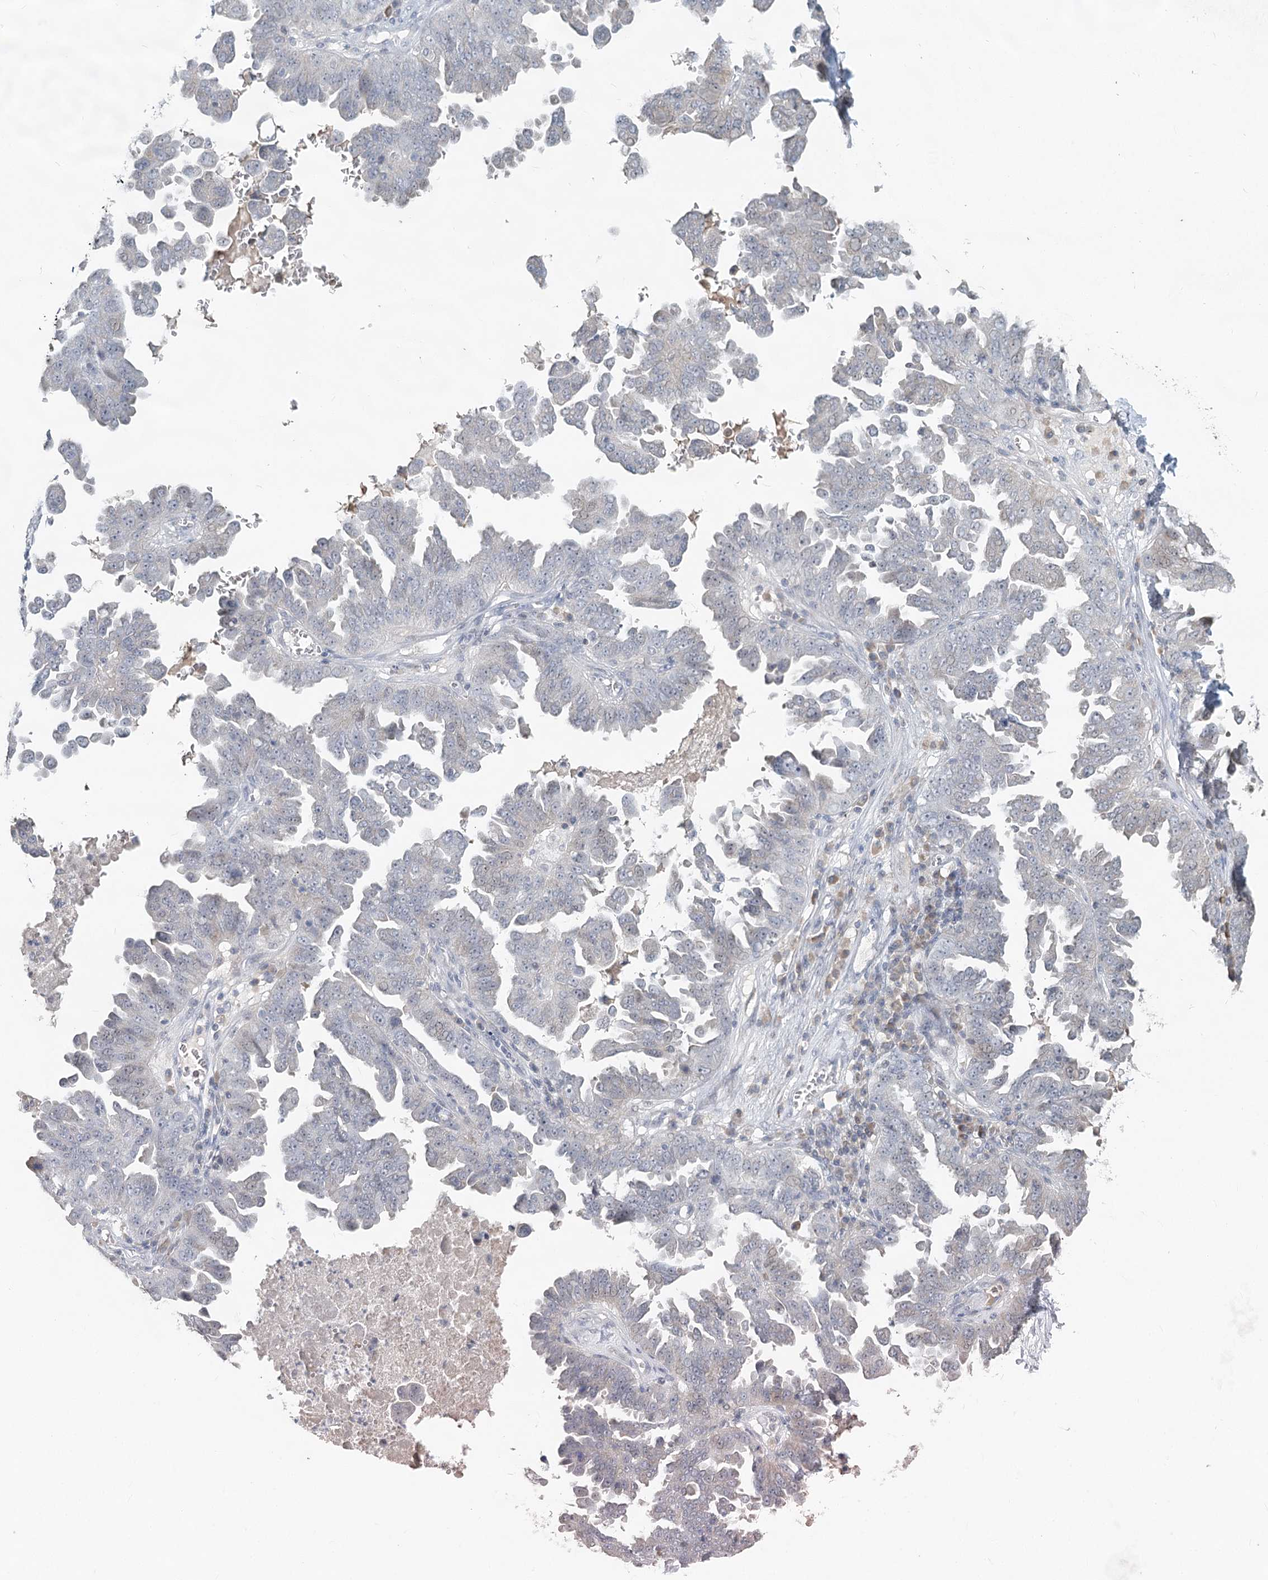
{"staining": {"intensity": "negative", "quantity": "none", "location": "none"}, "tissue": "ovarian cancer", "cell_type": "Tumor cells", "image_type": "cancer", "snomed": [{"axis": "morphology", "description": "Carcinoma, endometroid"}, {"axis": "topography", "description": "Ovary"}], "caption": "Immunohistochemical staining of human endometroid carcinoma (ovarian) demonstrates no significant expression in tumor cells.", "gene": "SLC9A3", "patient": {"sex": "female", "age": 62}}